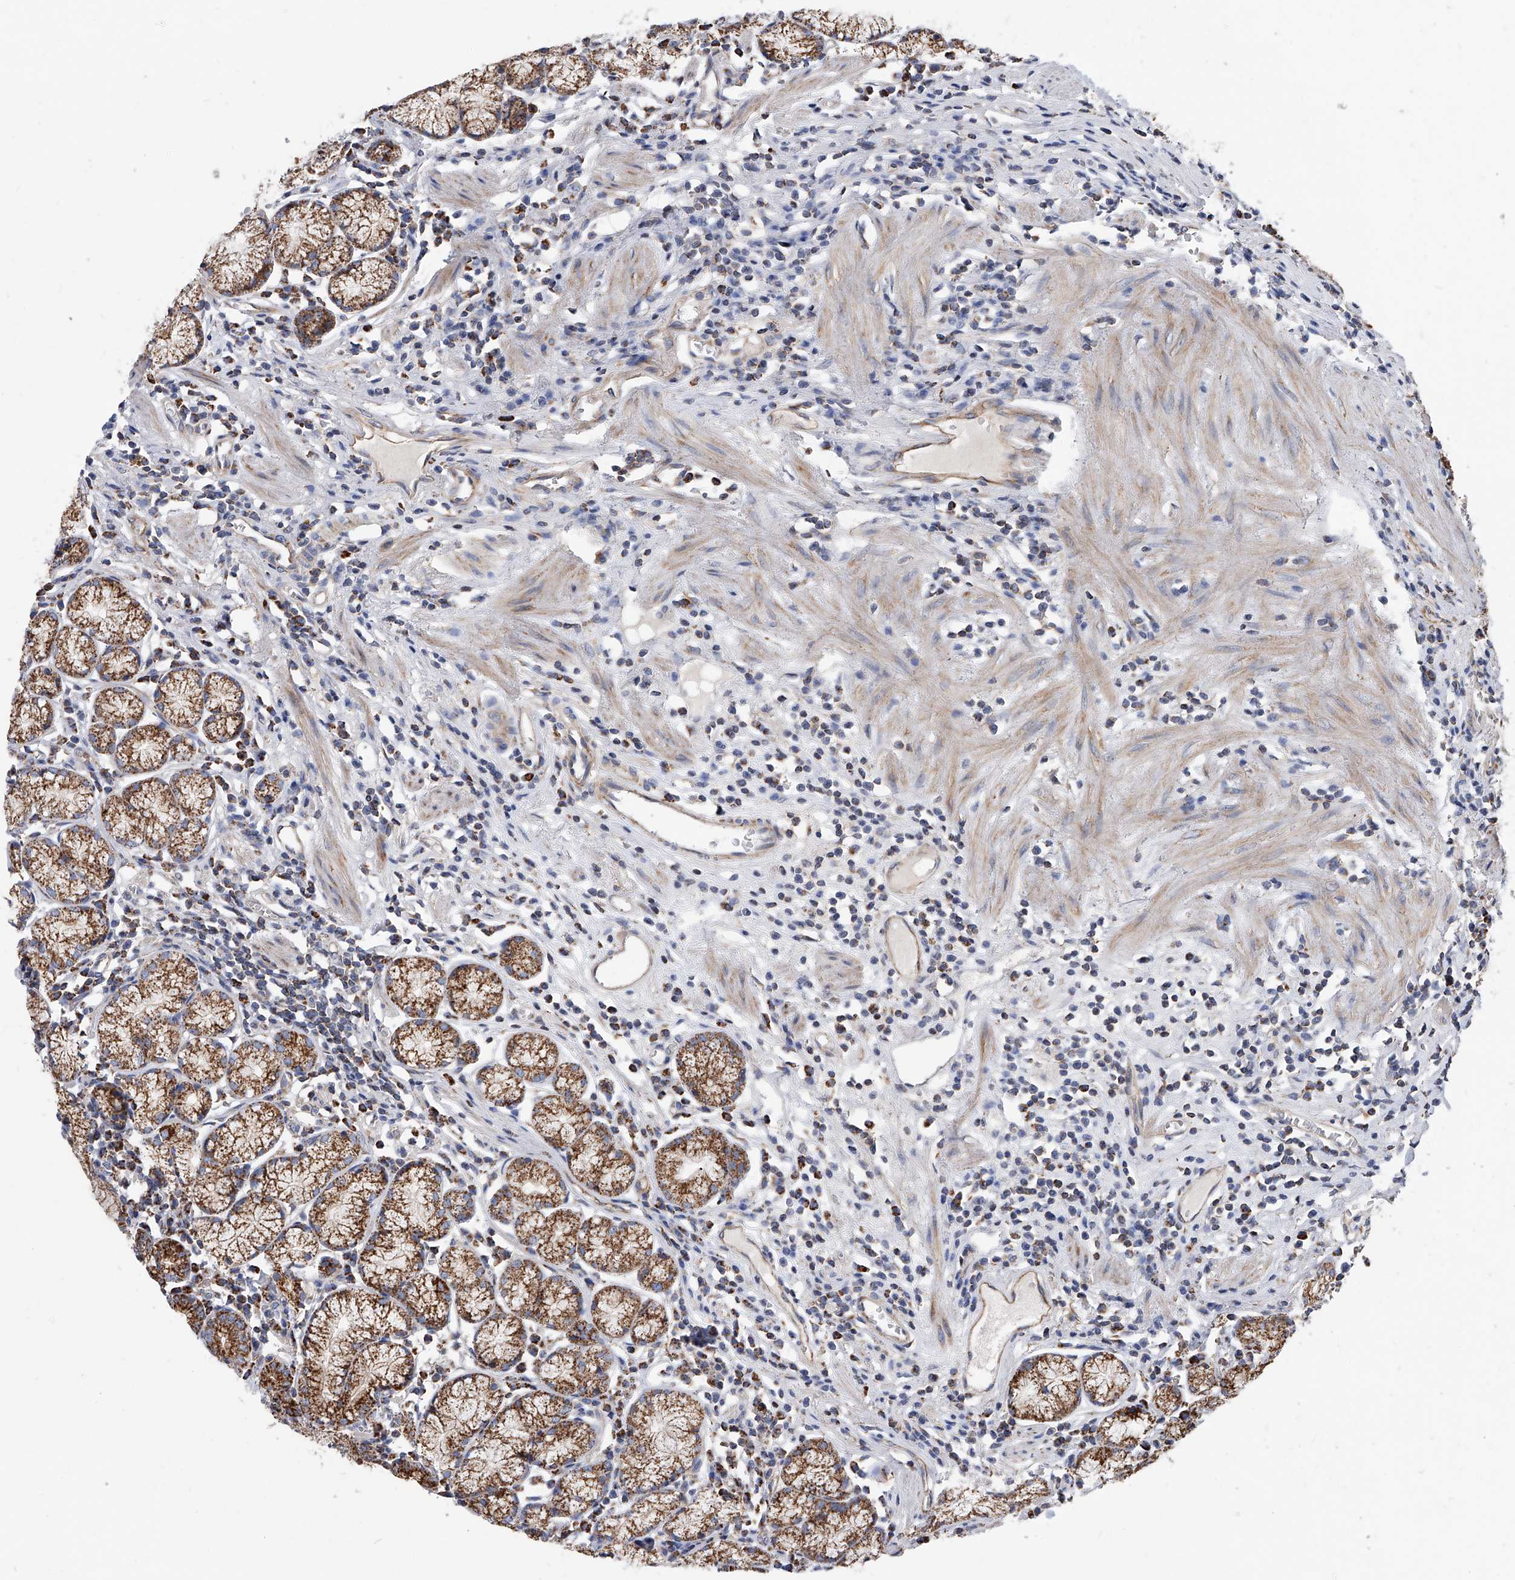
{"staining": {"intensity": "strong", "quantity": ">75%", "location": "cytoplasmic/membranous"}, "tissue": "stomach", "cell_type": "Glandular cells", "image_type": "normal", "snomed": [{"axis": "morphology", "description": "Normal tissue, NOS"}, {"axis": "topography", "description": "Stomach"}], "caption": "Glandular cells show high levels of strong cytoplasmic/membranous staining in approximately >75% of cells in benign human stomach. The protein of interest is stained brown, and the nuclei are stained in blue (DAB IHC with brightfield microscopy, high magnification).", "gene": "PDSS2", "patient": {"sex": "male", "age": 55}}